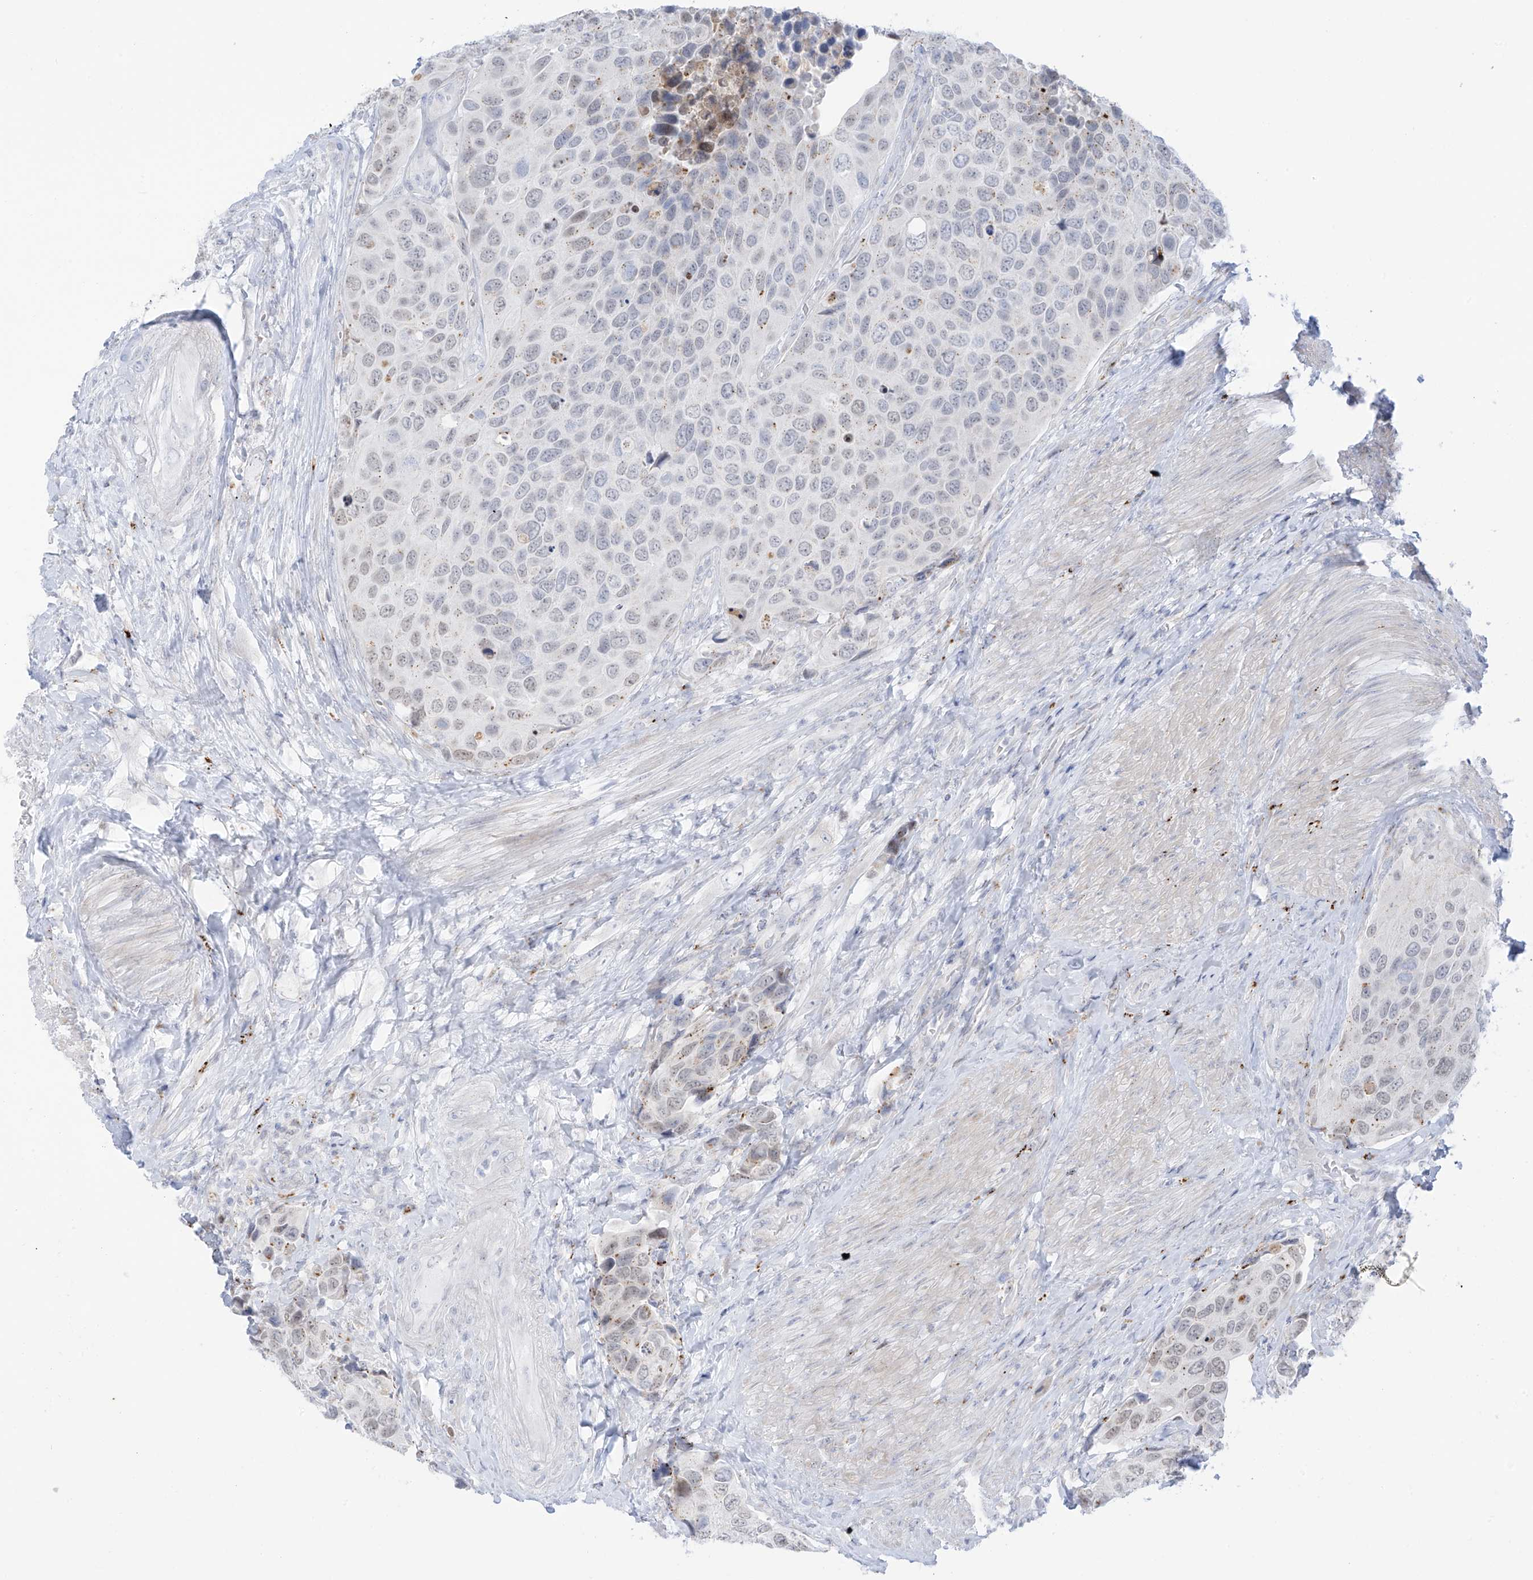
{"staining": {"intensity": "weak", "quantity": "<25%", "location": "nuclear"}, "tissue": "urothelial cancer", "cell_type": "Tumor cells", "image_type": "cancer", "snomed": [{"axis": "morphology", "description": "Urothelial carcinoma, High grade"}, {"axis": "topography", "description": "Urinary bladder"}], "caption": "The immunohistochemistry (IHC) histopathology image has no significant expression in tumor cells of urothelial cancer tissue.", "gene": "PSPH", "patient": {"sex": "male", "age": 74}}